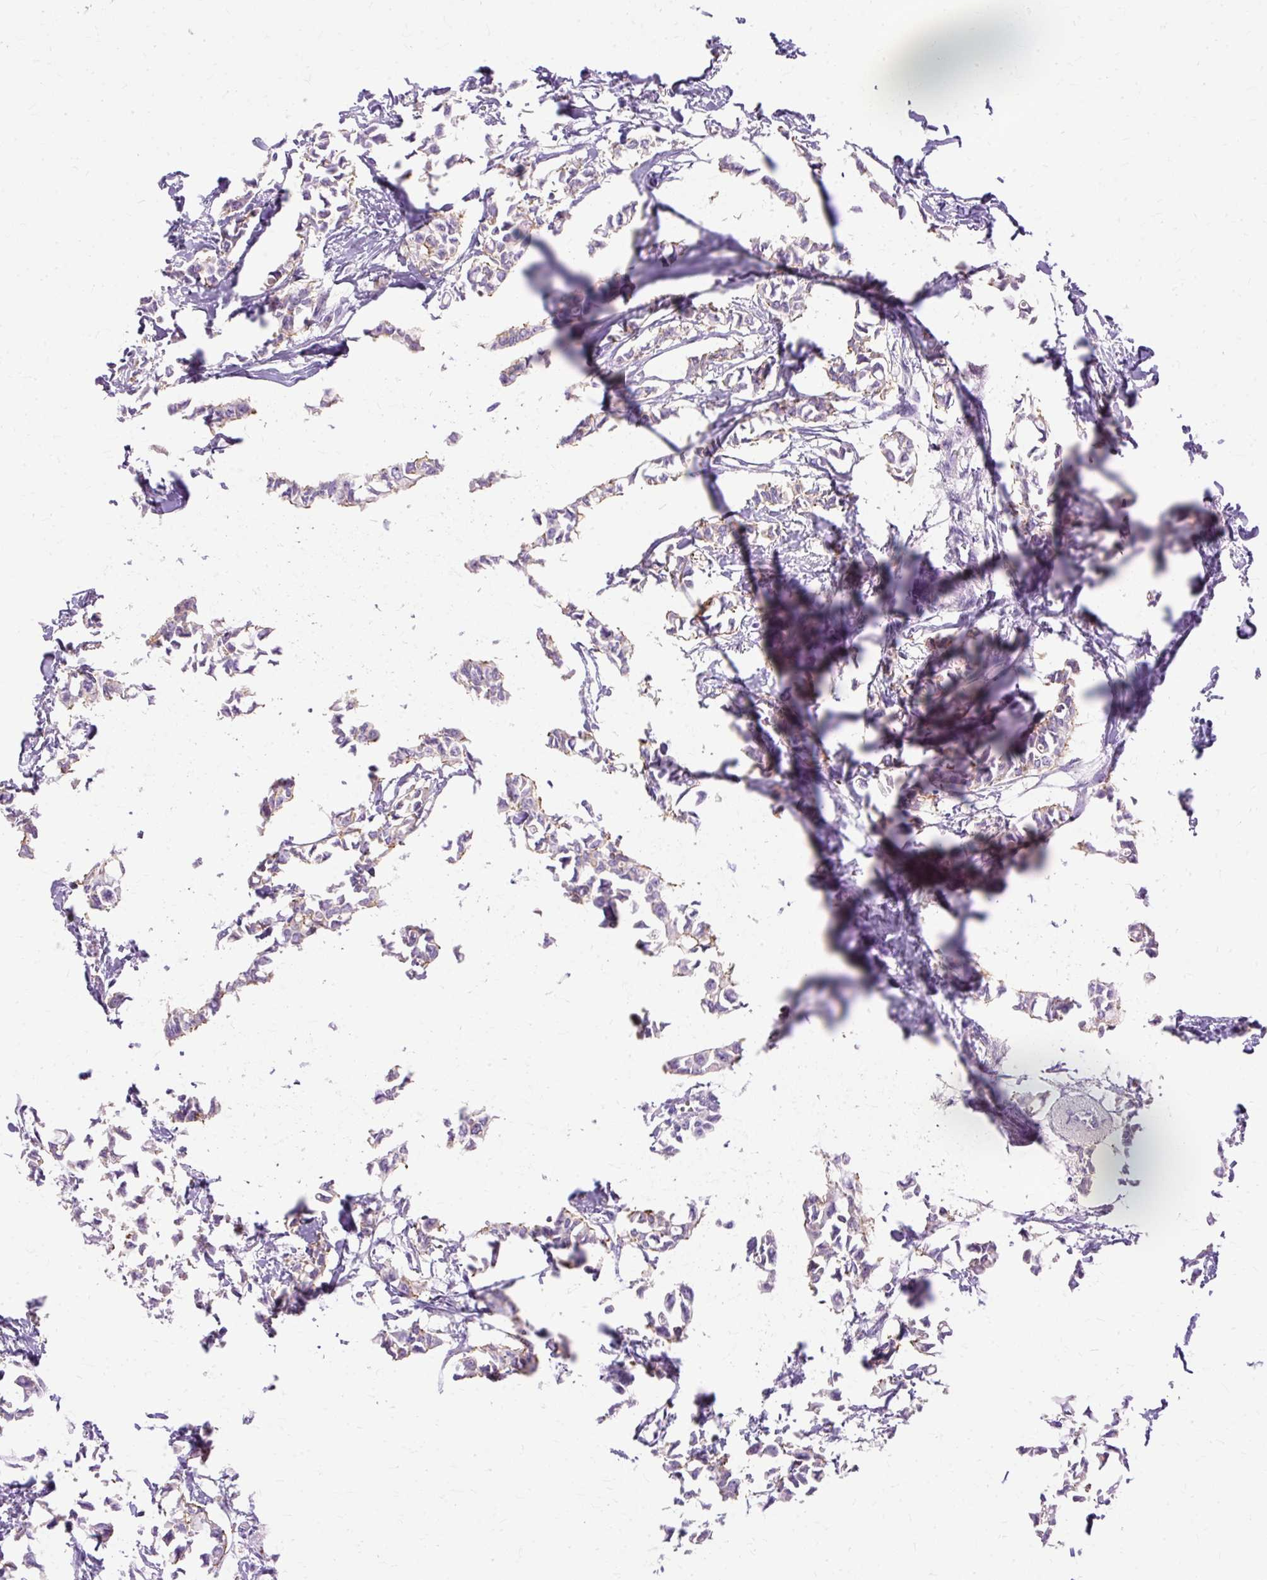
{"staining": {"intensity": "weak", "quantity": "25%-75%", "location": "cytoplasmic/membranous"}, "tissue": "breast cancer", "cell_type": "Tumor cells", "image_type": "cancer", "snomed": [{"axis": "morphology", "description": "Duct carcinoma"}, {"axis": "topography", "description": "Breast"}], "caption": "Immunohistochemistry staining of breast cancer (intraductal carcinoma), which exhibits low levels of weak cytoplasmic/membranous staining in about 25%-75% of tumor cells indicating weak cytoplasmic/membranous protein expression. The staining was performed using DAB (3,3'-diaminobenzidine) (brown) for protein detection and nuclei were counterstained in hematoxylin (blue).", "gene": "MYO6", "patient": {"sex": "female", "age": 41}}